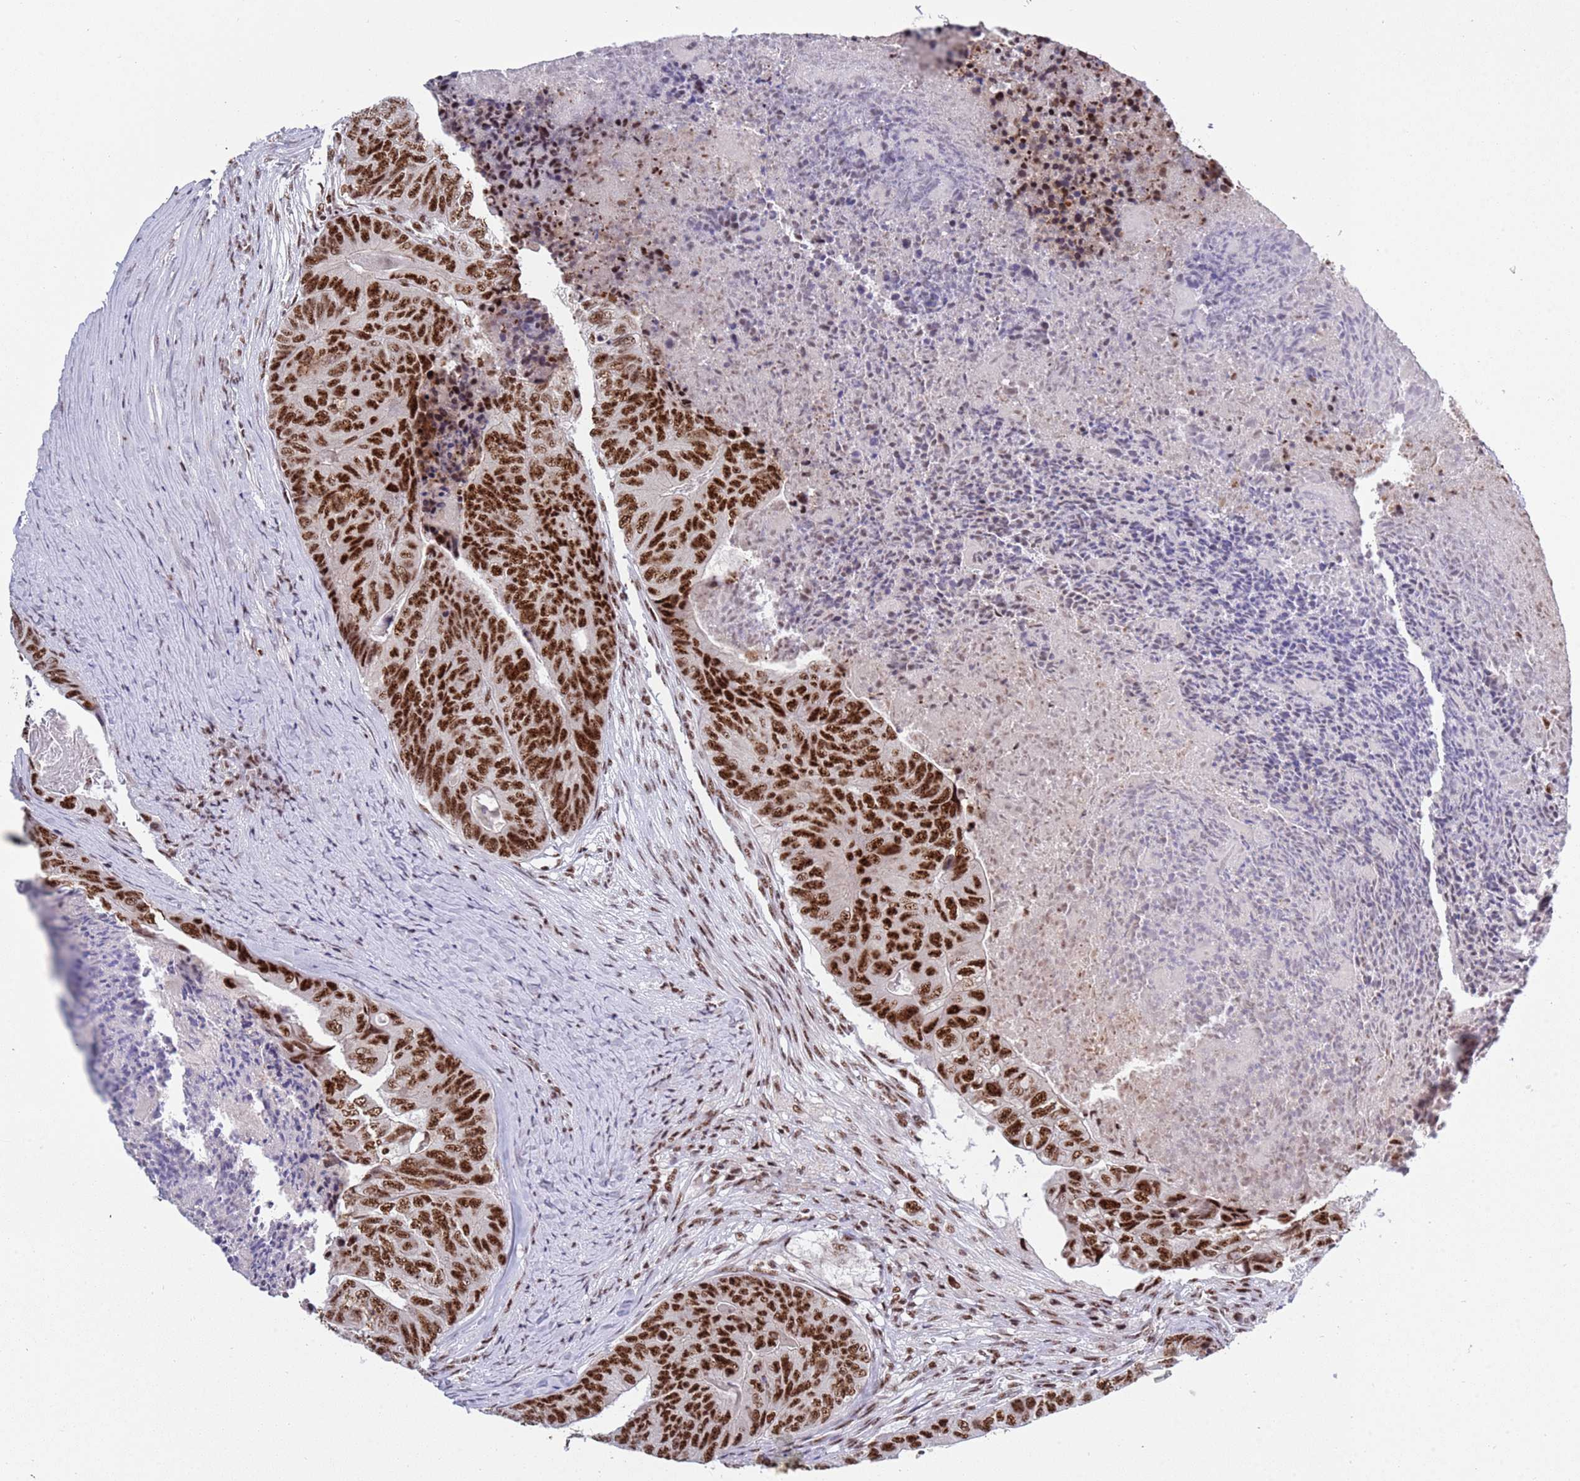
{"staining": {"intensity": "strong", "quantity": ">75%", "location": "nuclear"}, "tissue": "colorectal cancer", "cell_type": "Tumor cells", "image_type": "cancer", "snomed": [{"axis": "morphology", "description": "Adenocarcinoma, NOS"}, {"axis": "topography", "description": "Colon"}], "caption": "Immunohistochemical staining of adenocarcinoma (colorectal) exhibits high levels of strong nuclear expression in approximately >75% of tumor cells.", "gene": "THOC2", "patient": {"sex": "female", "age": 67}}